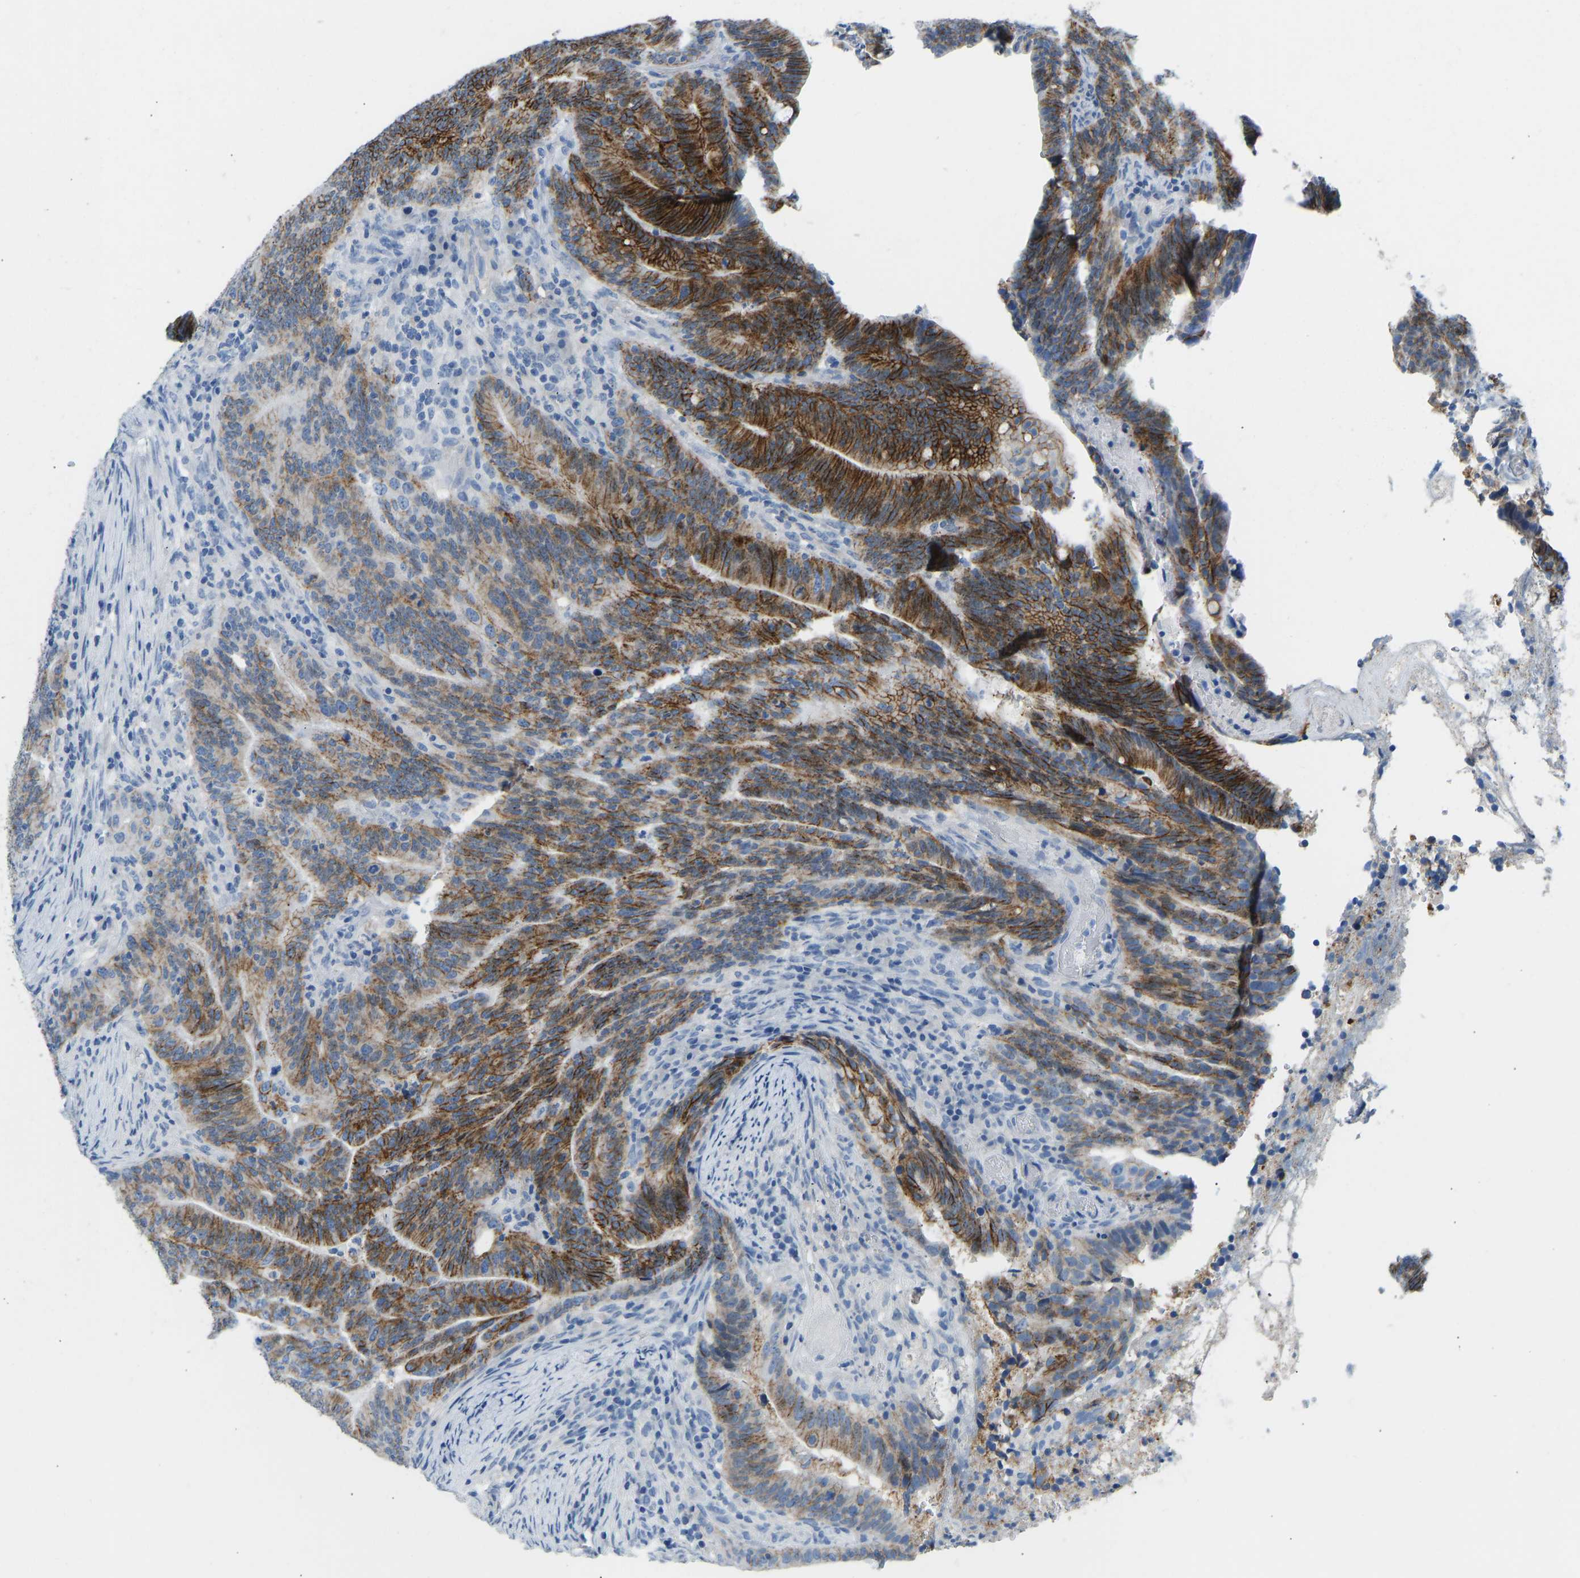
{"staining": {"intensity": "strong", "quantity": ">75%", "location": "cytoplasmic/membranous"}, "tissue": "colorectal cancer", "cell_type": "Tumor cells", "image_type": "cancer", "snomed": [{"axis": "morphology", "description": "Adenocarcinoma, NOS"}, {"axis": "topography", "description": "Colon"}], "caption": "Colorectal cancer stained with DAB immunohistochemistry demonstrates high levels of strong cytoplasmic/membranous positivity in about >75% of tumor cells. The protein is stained brown, and the nuclei are stained in blue (DAB (3,3'-diaminobenzidine) IHC with brightfield microscopy, high magnification).", "gene": "ATP1A1", "patient": {"sex": "female", "age": 66}}